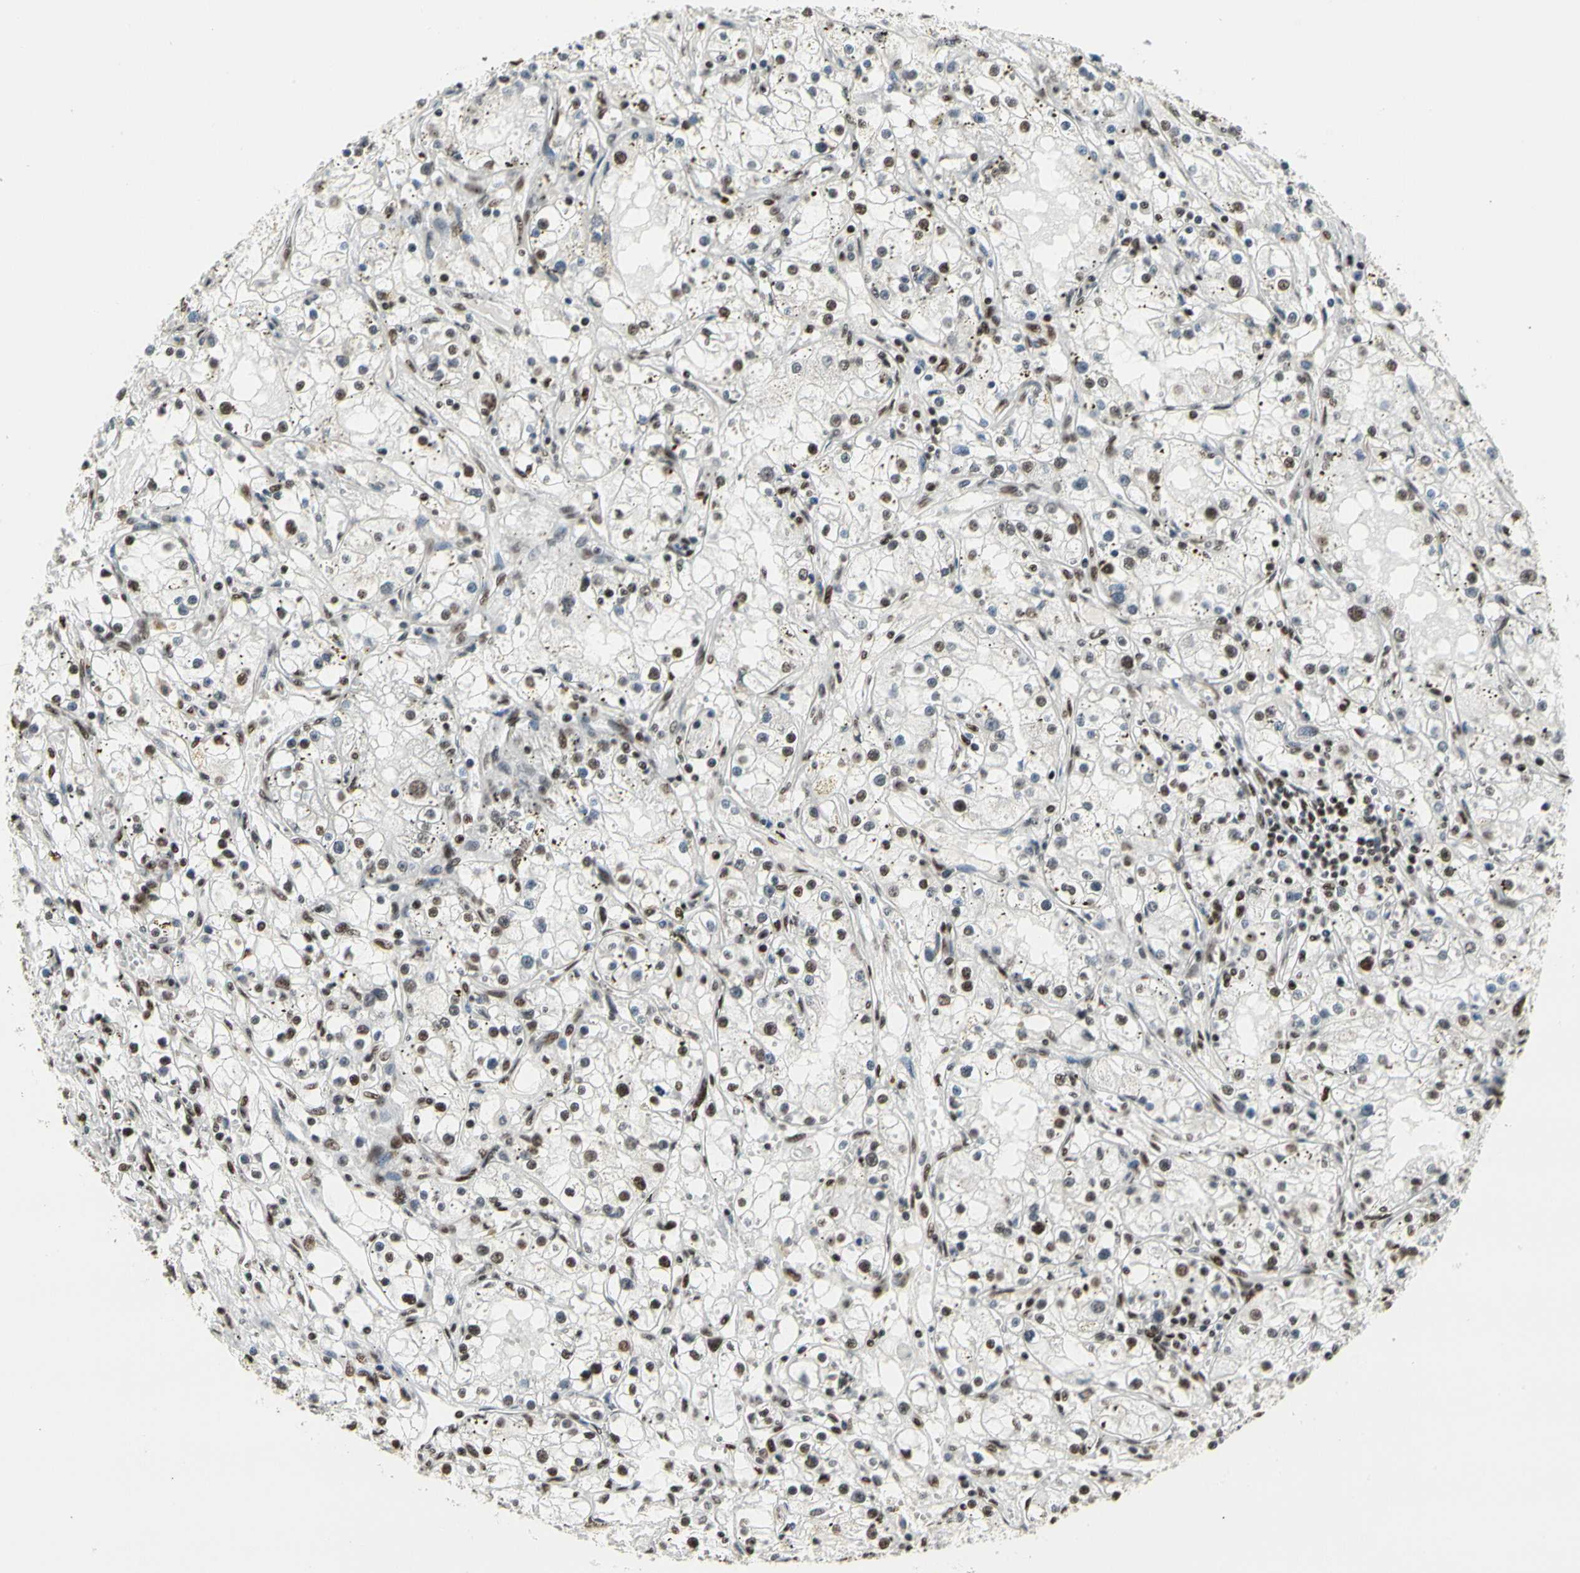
{"staining": {"intensity": "moderate", "quantity": "<25%", "location": "nuclear"}, "tissue": "renal cancer", "cell_type": "Tumor cells", "image_type": "cancer", "snomed": [{"axis": "morphology", "description": "Adenocarcinoma, NOS"}, {"axis": "topography", "description": "Kidney"}], "caption": "Immunohistochemistry (IHC) staining of renal cancer, which exhibits low levels of moderate nuclear staining in about <25% of tumor cells indicating moderate nuclear protein positivity. The staining was performed using DAB (brown) for protein detection and nuclei were counterstained in hematoxylin (blue).", "gene": "SRSF11", "patient": {"sex": "male", "age": 56}}